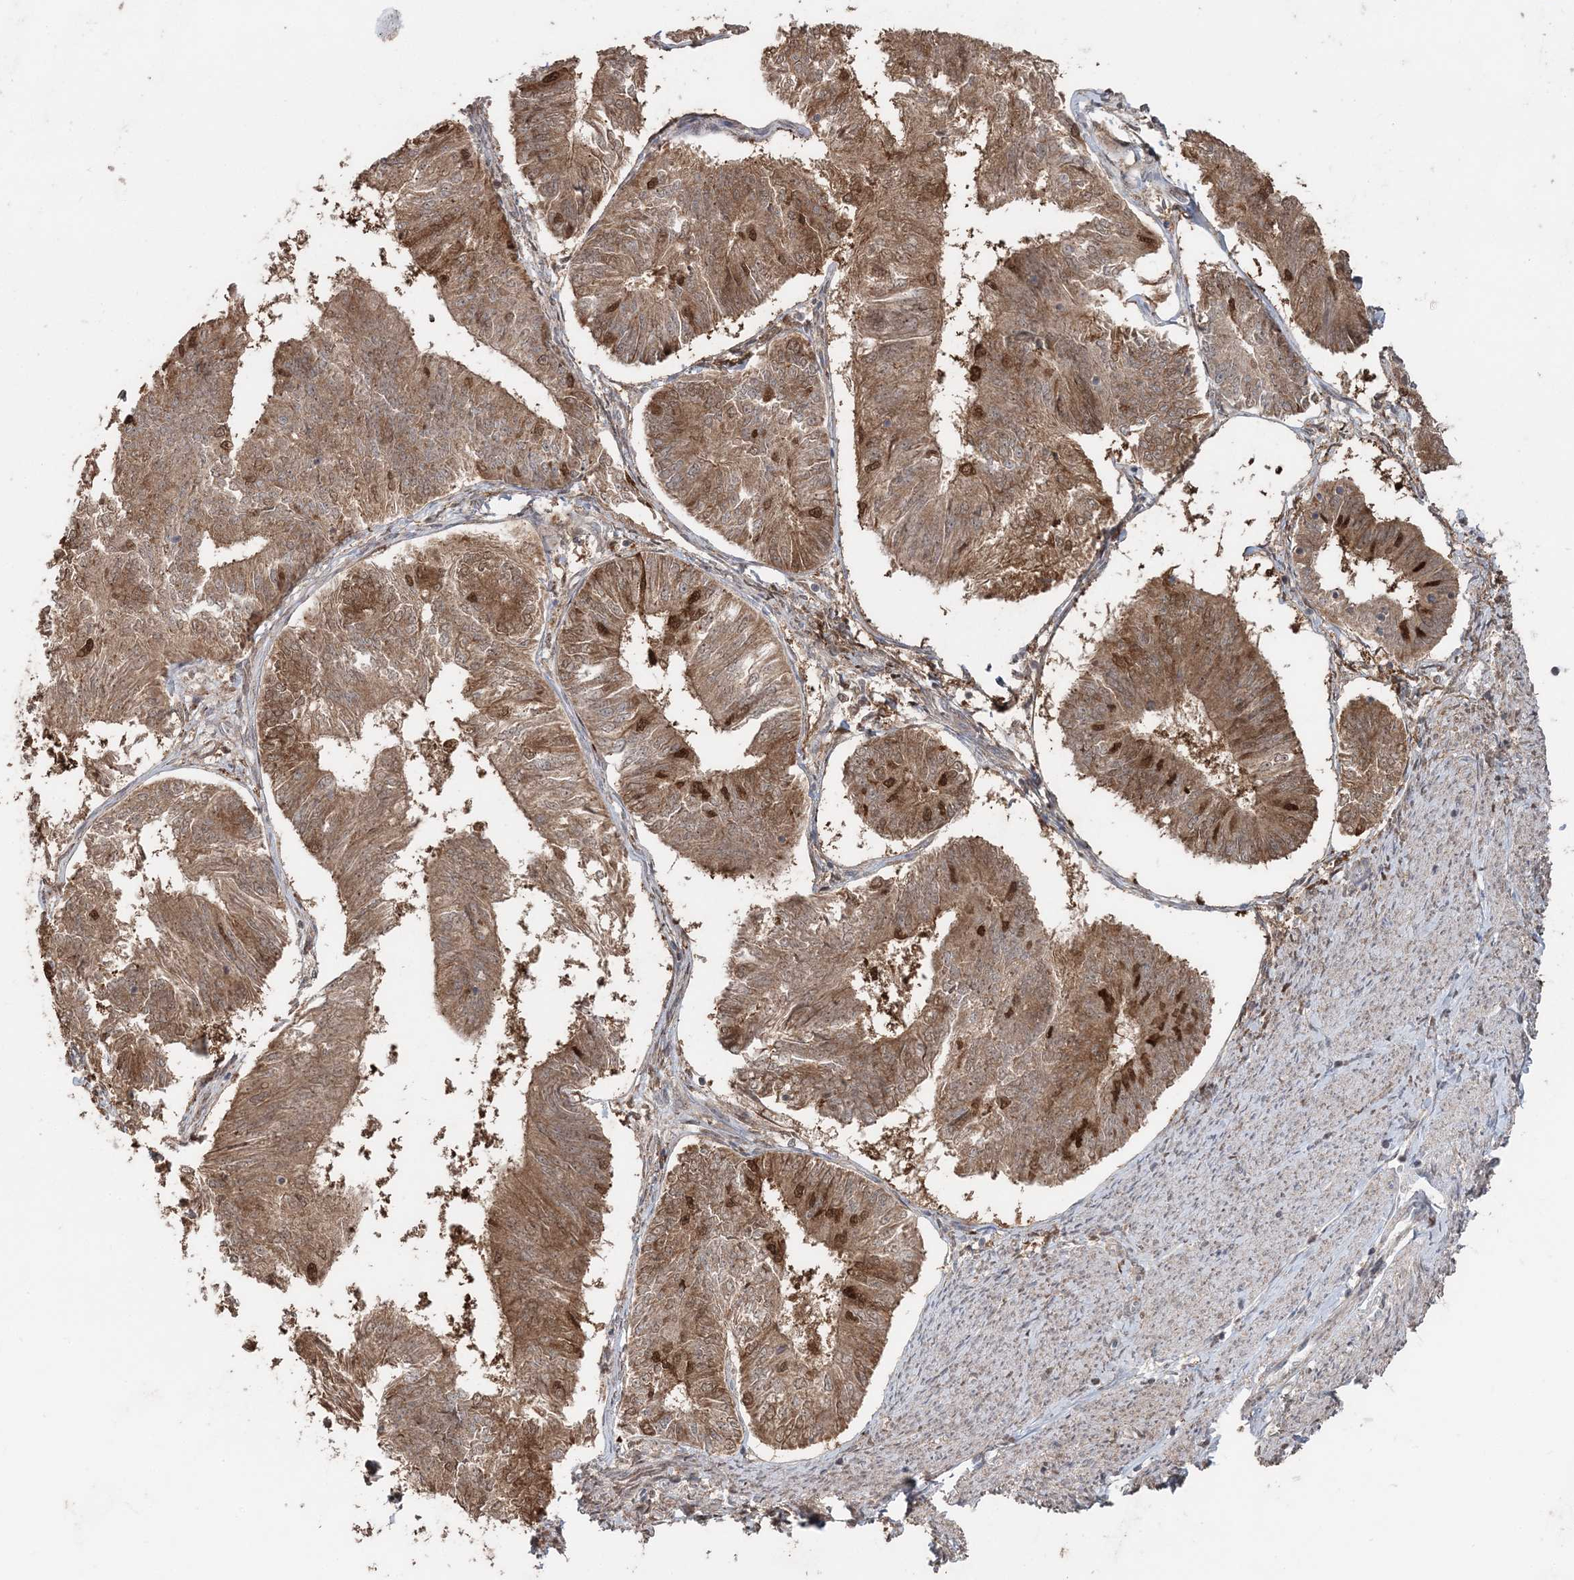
{"staining": {"intensity": "moderate", "quantity": ">75%", "location": "cytoplasmic/membranous"}, "tissue": "endometrial cancer", "cell_type": "Tumor cells", "image_type": "cancer", "snomed": [{"axis": "morphology", "description": "Adenocarcinoma, NOS"}, {"axis": "topography", "description": "Endometrium"}], "caption": "Immunohistochemistry photomicrograph of neoplastic tissue: endometrial adenocarcinoma stained using IHC demonstrates medium levels of moderate protein expression localized specifically in the cytoplasmic/membranous of tumor cells, appearing as a cytoplasmic/membranous brown color.", "gene": "SLU7", "patient": {"sex": "female", "age": 58}}